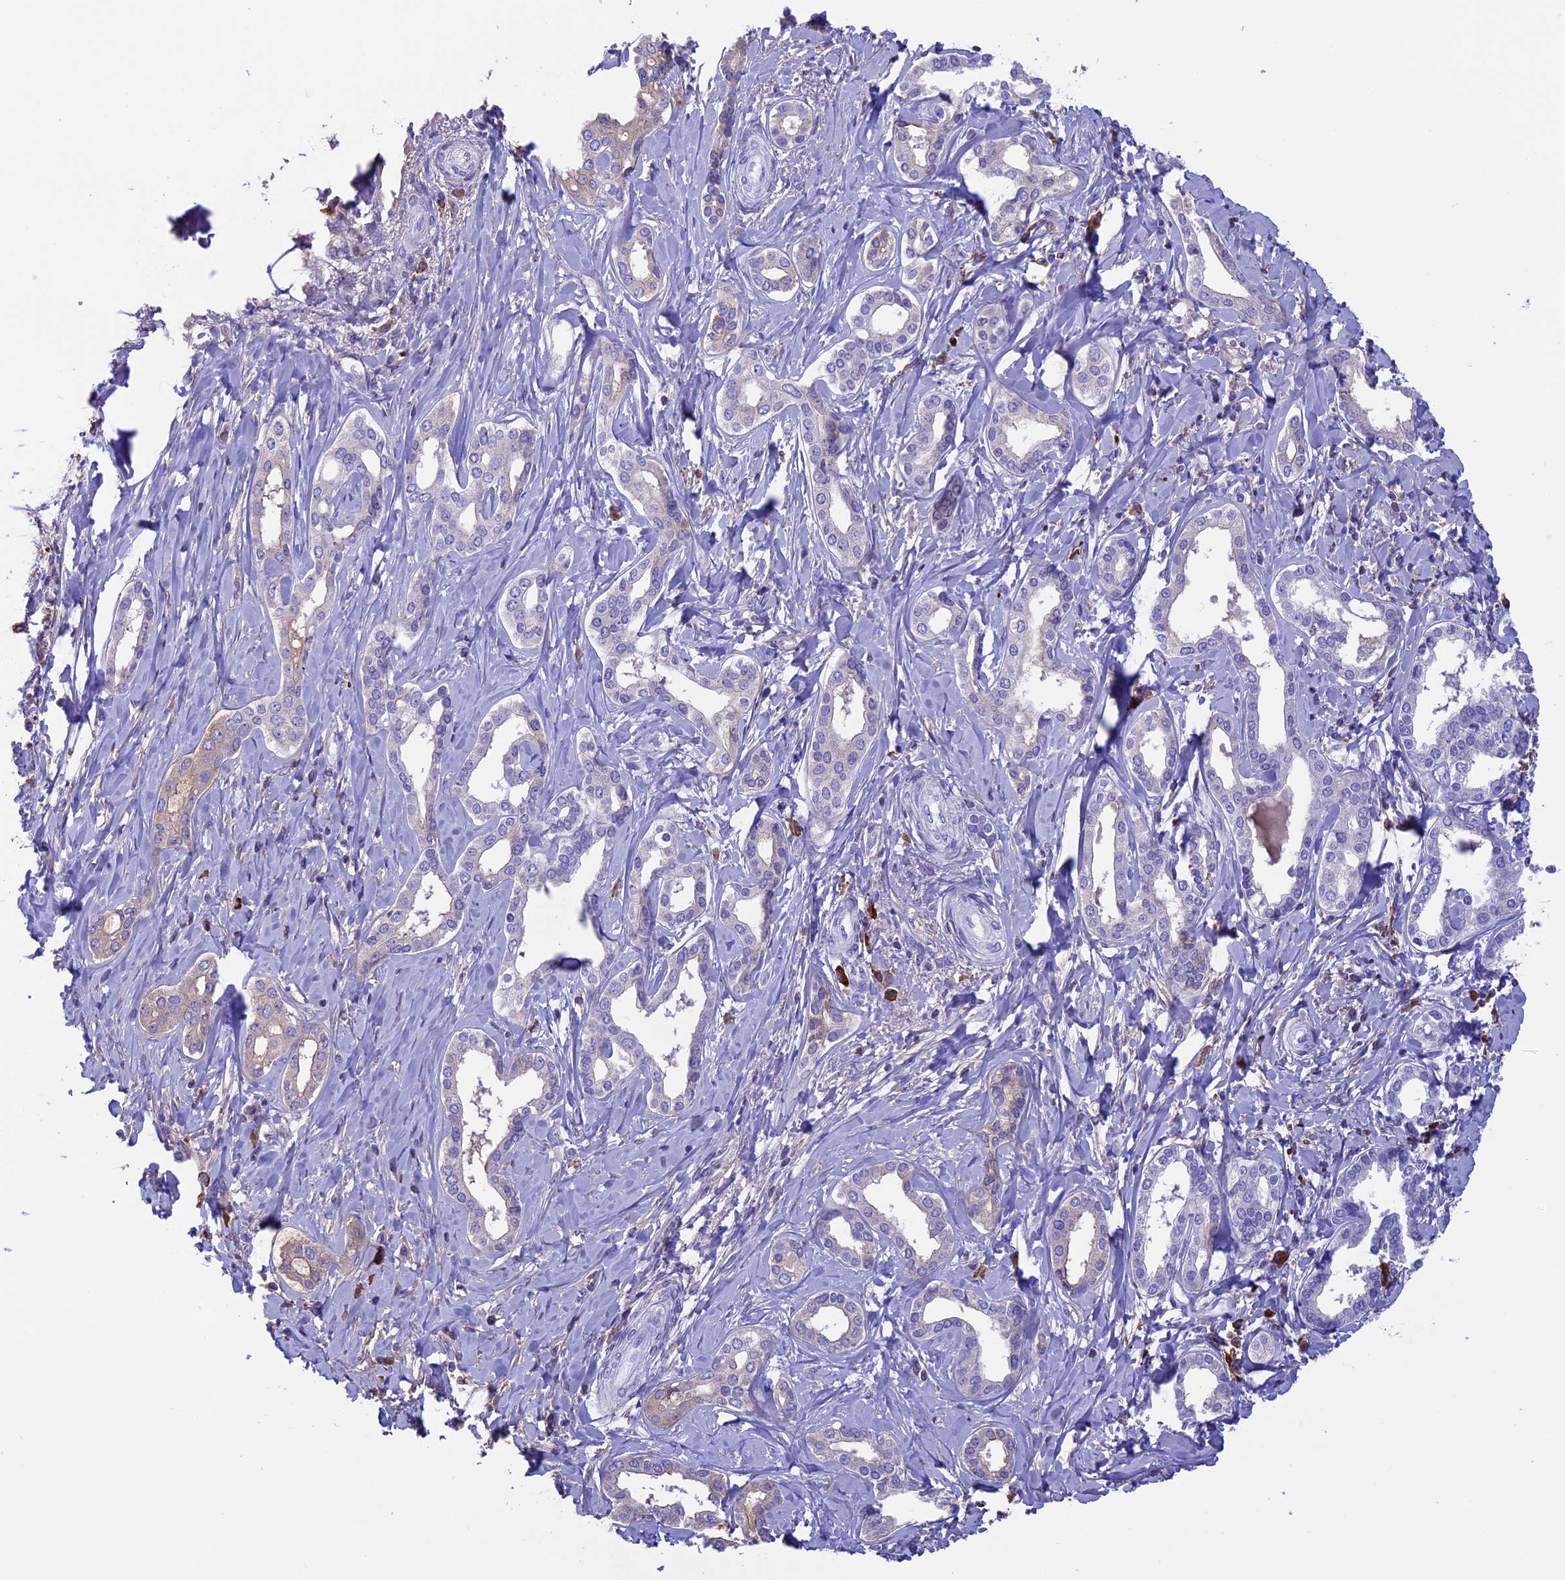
{"staining": {"intensity": "weak", "quantity": "<25%", "location": "cytoplasmic/membranous"}, "tissue": "liver cancer", "cell_type": "Tumor cells", "image_type": "cancer", "snomed": [{"axis": "morphology", "description": "Cholangiocarcinoma"}, {"axis": "topography", "description": "Liver"}], "caption": "Liver cancer was stained to show a protein in brown. There is no significant positivity in tumor cells.", "gene": "IGSF6", "patient": {"sex": "female", "age": 77}}